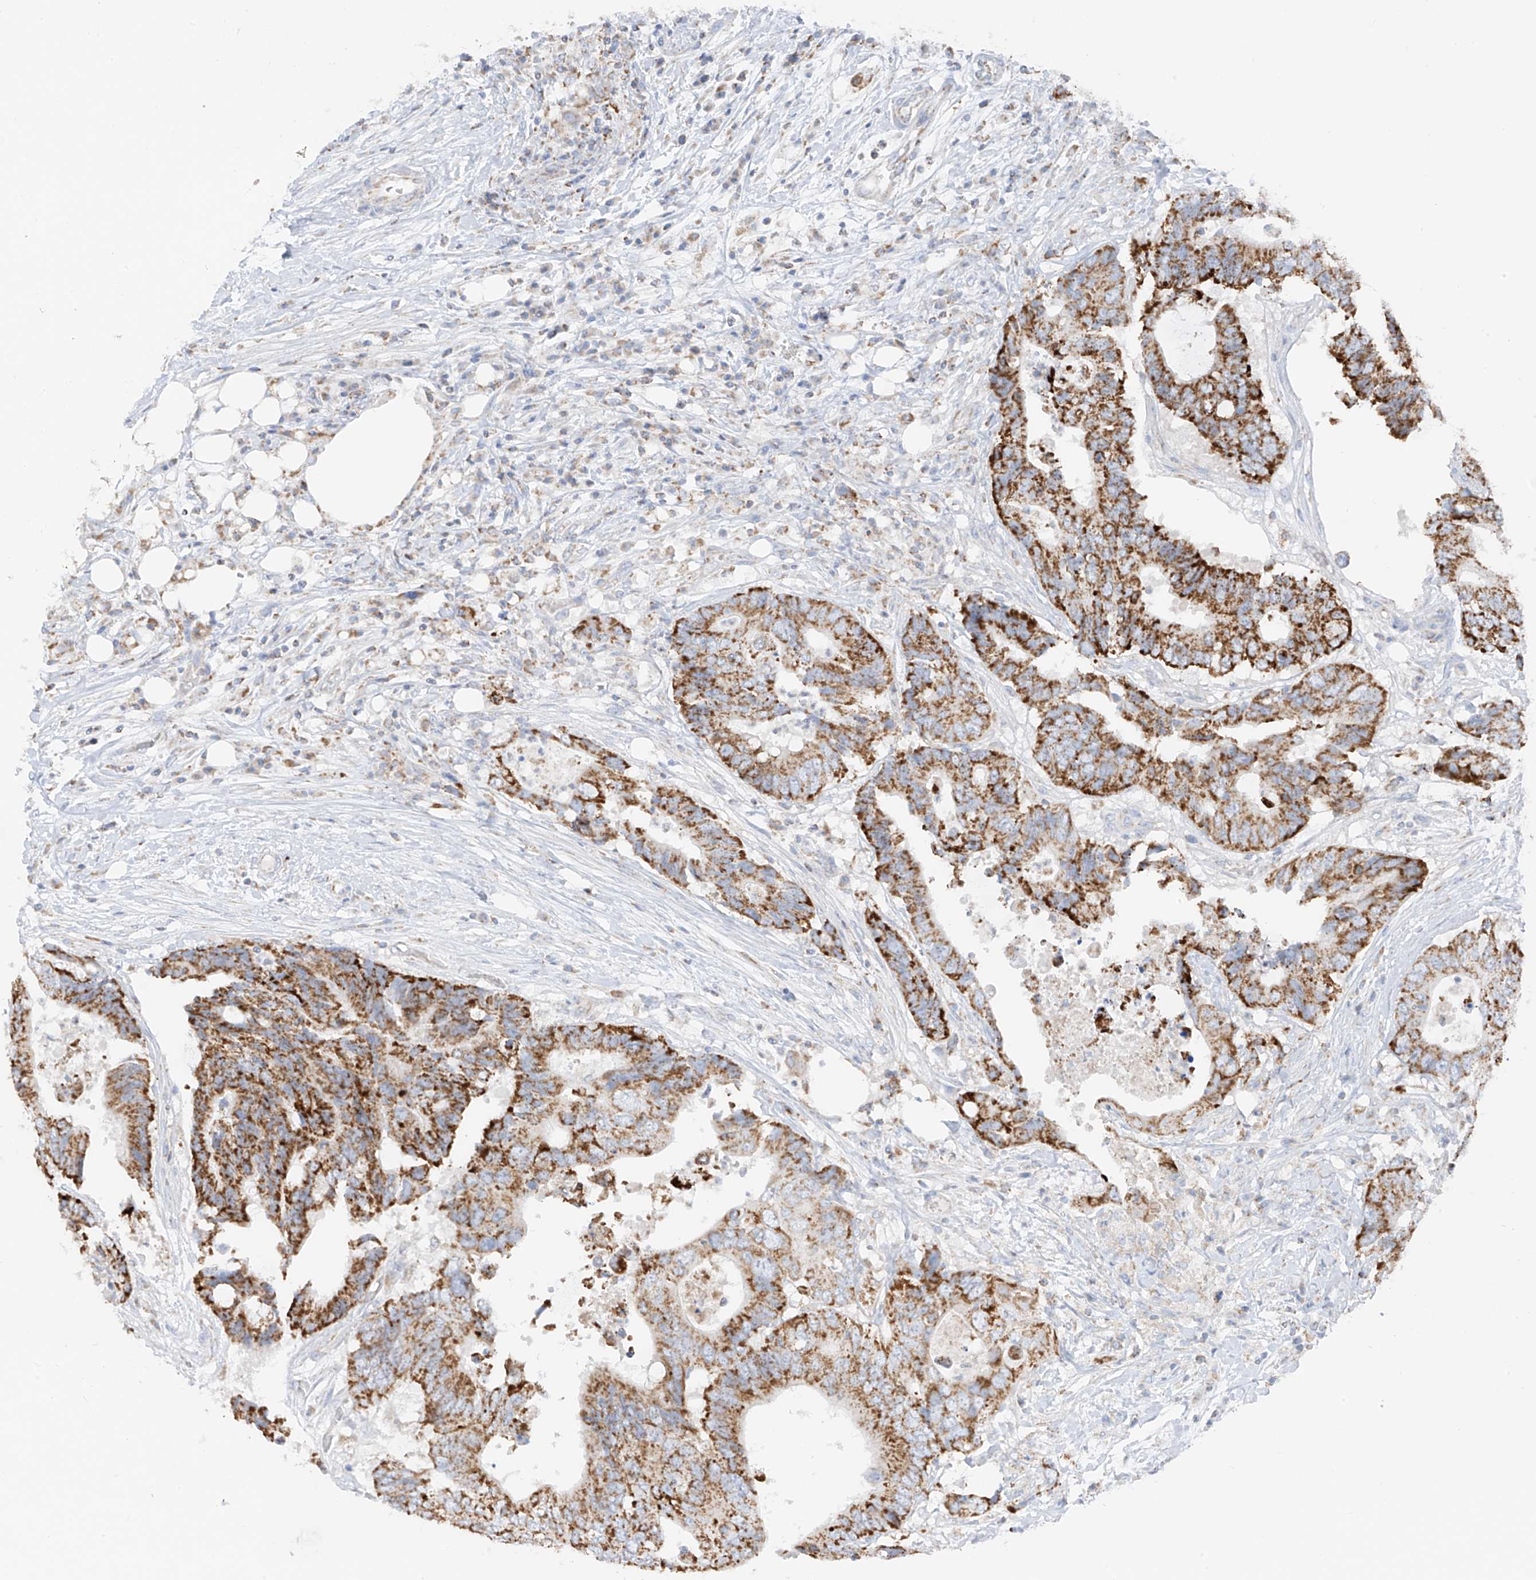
{"staining": {"intensity": "strong", "quantity": ">75%", "location": "cytoplasmic/membranous"}, "tissue": "colorectal cancer", "cell_type": "Tumor cells", "image_type": "cancer", "snomed": [{"axis": "morphology", "description": "Adenocarcinoma, NOS"}, {"axis": "topography", "description": "Colon"}], "caption": "DAB (3,3'-diaminobenzidine) immunohistochemical staining of colorectal cancer (adenocarcinoma) shows strong cytoplasmic/membranous protein positivity in about >75% of tumor cells.", "gene": "ETHE1", "patient": {"sex": "male", "age": 71}}